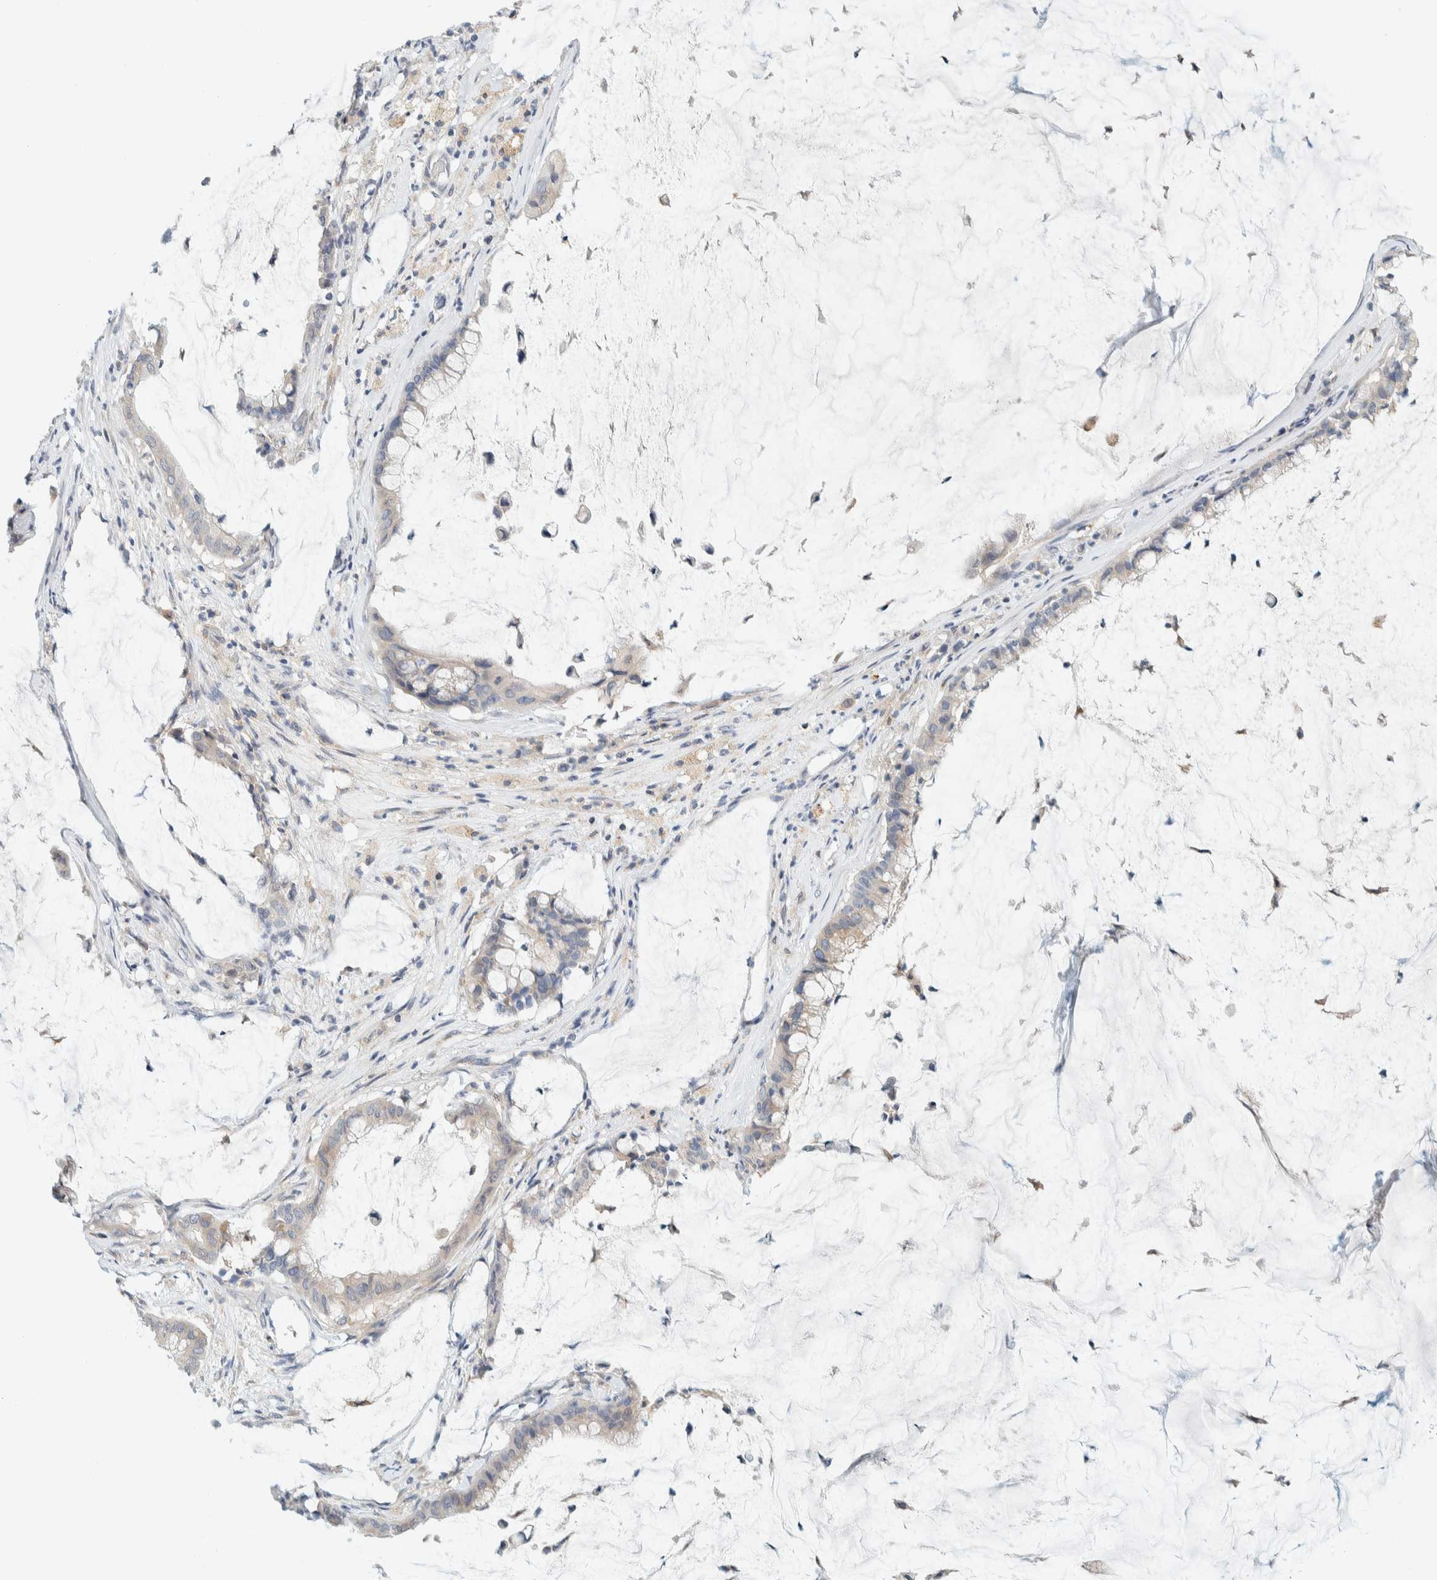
{"staining": {"intensity": "negative", "quantity": "none", "location": "none"}, "tissue": "pancreatic cancer", "cell_type": "Tumor cells", "image_type": "cancer", "snomed": [{"axis": "morphology", "description": "Adenocarcinoma, NOS"}, {"axis": "topography", "description": "Pancreas"}], "caption": "Immunohistochemical staining of human pancreatic cancer (adenocarcinoma) displays no significant staining in tumor cells.", "gene": "SUMF2", "patient": {"sex": "male", "age": 41}}